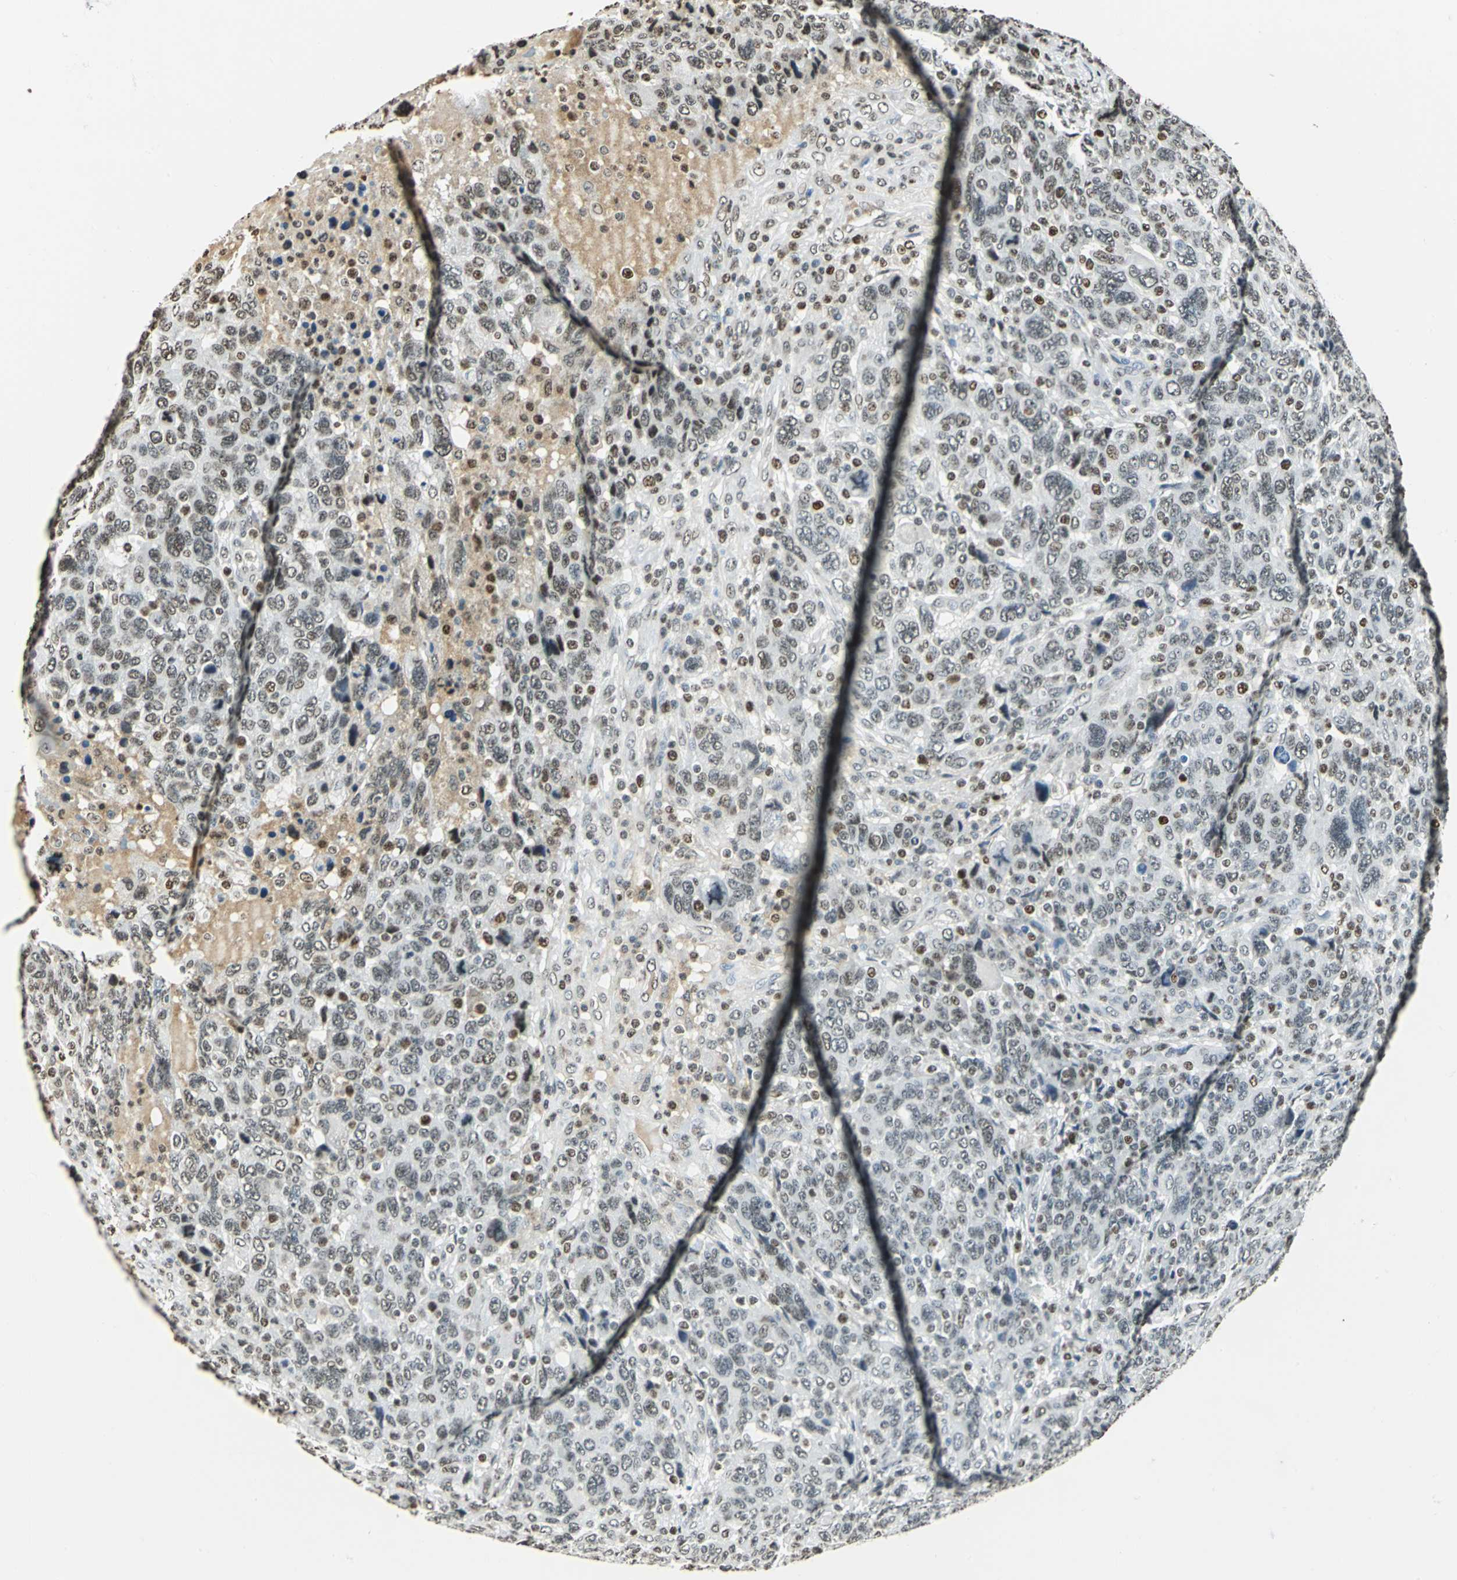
{"staining": {"intensity": "moderate", "quantity": ">75%", "location": "nuclear"}, "tissue": "breast cancer", "cell_type": "Tumor cells", "image_type": "cancer", "snomed": [{"axis": "morphology", "description": "Duct carcinoma"}, {"axis": "topography", "description": "Breast"}], "caption": "Moderate nuclear staining for a protein is appreciated in approximately >75% of tumor cells of infiltrating ductal carcinoma (breast) using IHC.", "gene": "MCM4", "patient": {"sex": "female", "age": 37}}